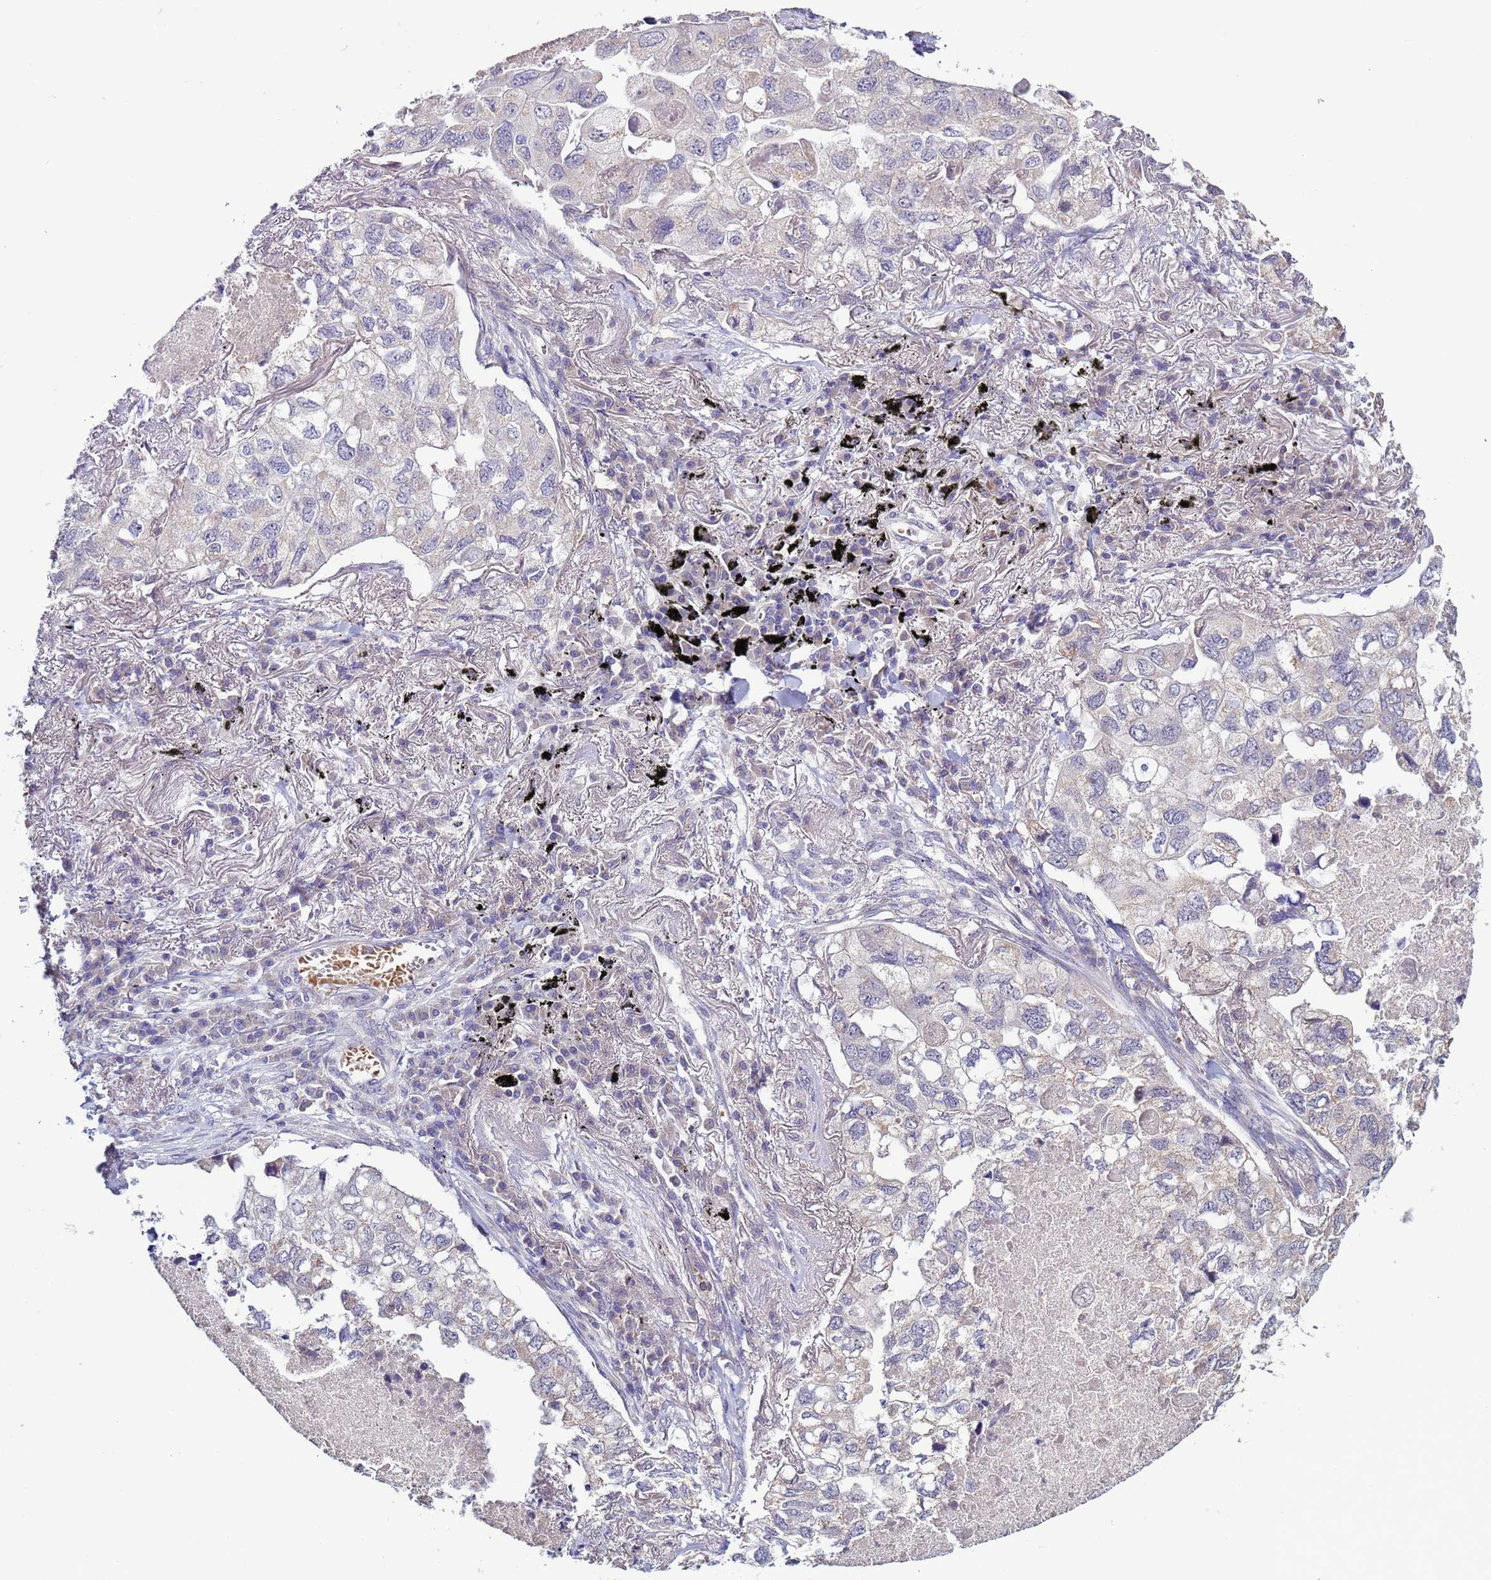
{"staining": {"intensity": "negative", "quantity": "none", "location": "none"}, "tissue": "lung cancer", "cell_type": "Tumor cells", "image_type": "cancer", "snomed": [{"axis": "morphology", "description": "Adenocarcinoma, NOS"}, {"axis": "topography", "description": "Lung"}], "caption": "Lung adenocarcinoma was stained to show a protein in brown. There is no significant expression in tumor cells.", "gene": "CLHC1", "patient": {"sex": "male", "age": 65}}